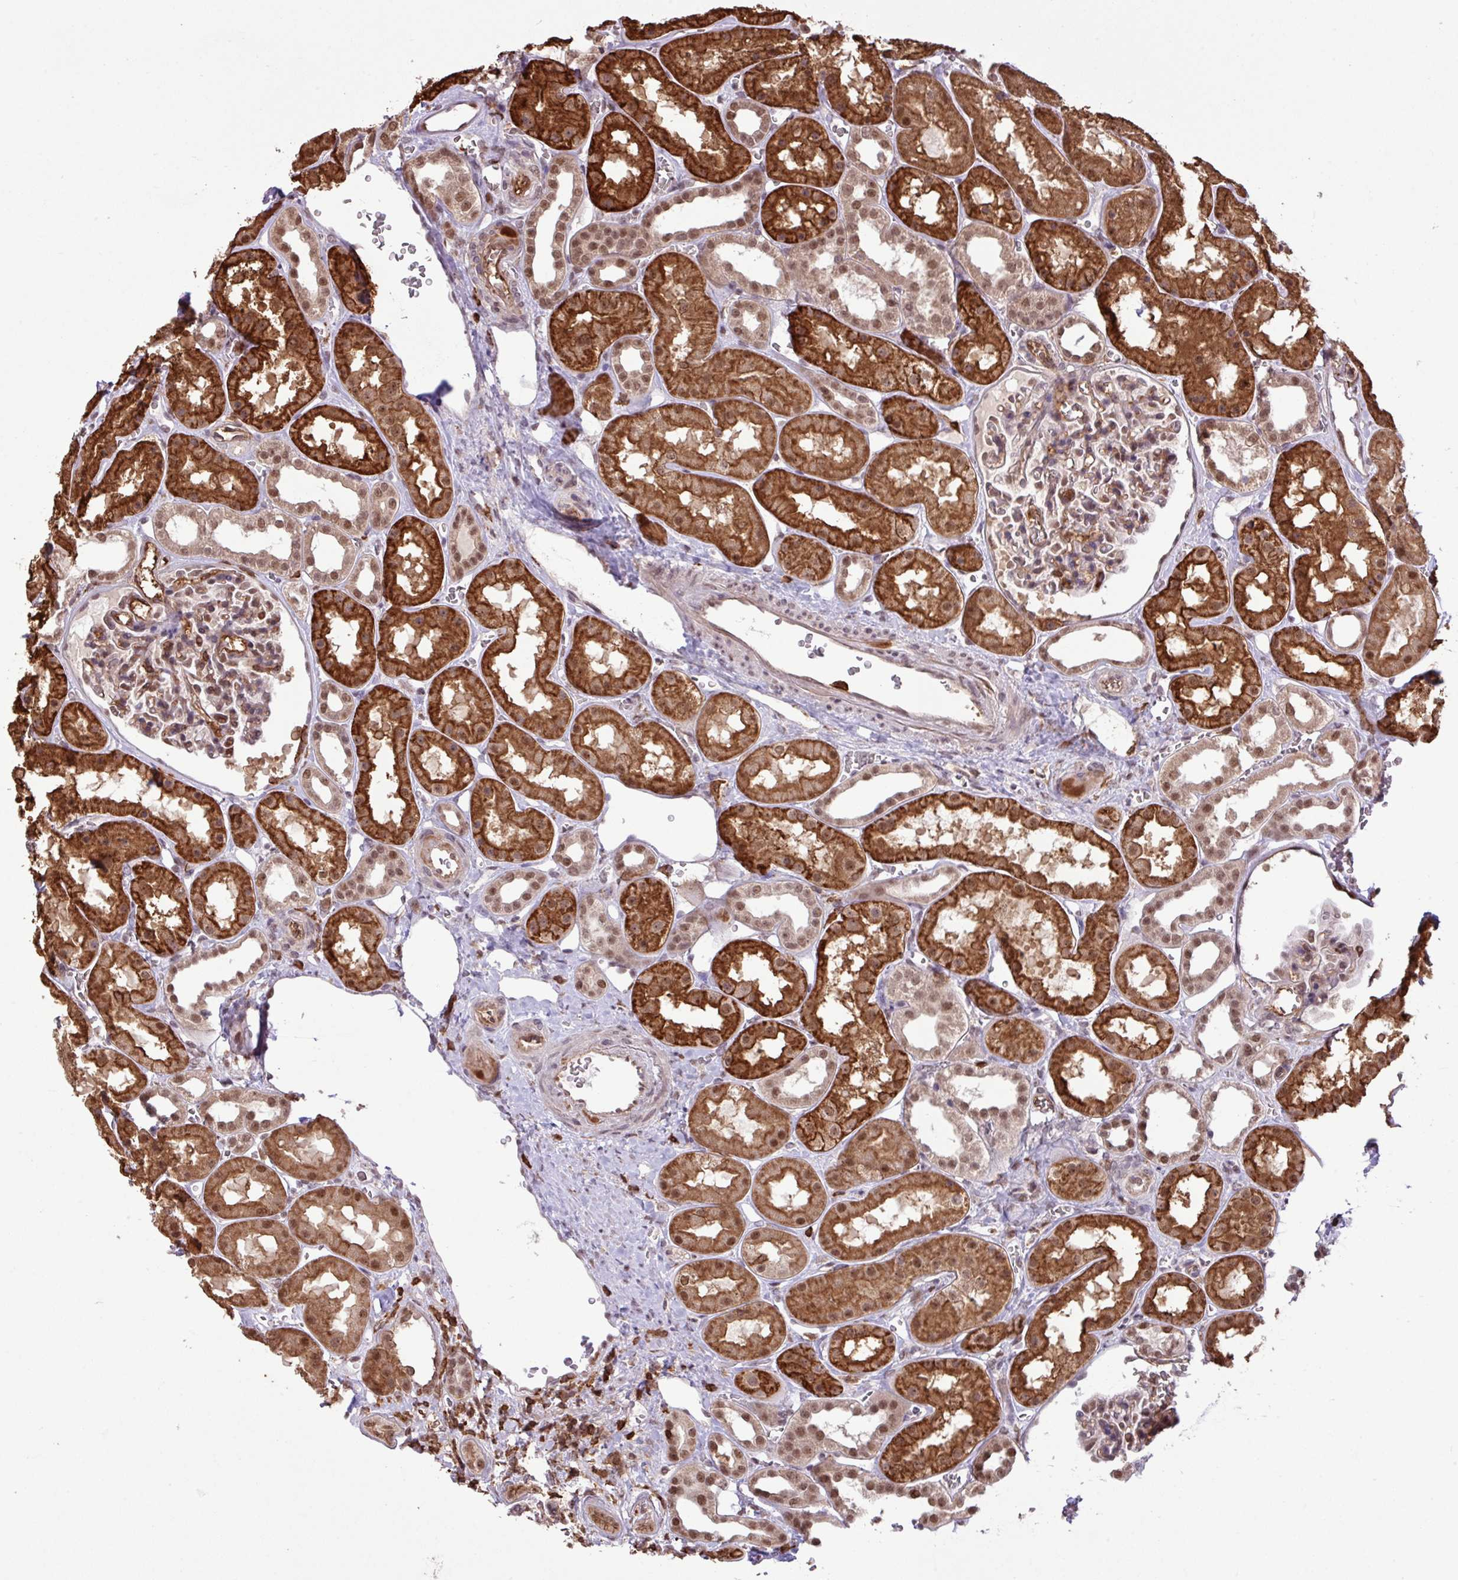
{"staining": {"intensity": "moderate", "quantity": ">75%", "location": "nuclear"}, "tissue": "kidney", "cell_type": "Cells in glomeruli", "image_type": "normal", "snomed": [{"axis": "morphology", "description": "Normal tissue, NOS"}, {"axis": "topography", "description": "Kidney"}], "caption": "This micrograph shows immunohistochemistry (IHC) staining of benign human kidney, with medium moderate nuclear positivity in approximately >75% of cells in glomeruli.", "gene": "GON7", "patient": {"sex": "female", "age": 41}}